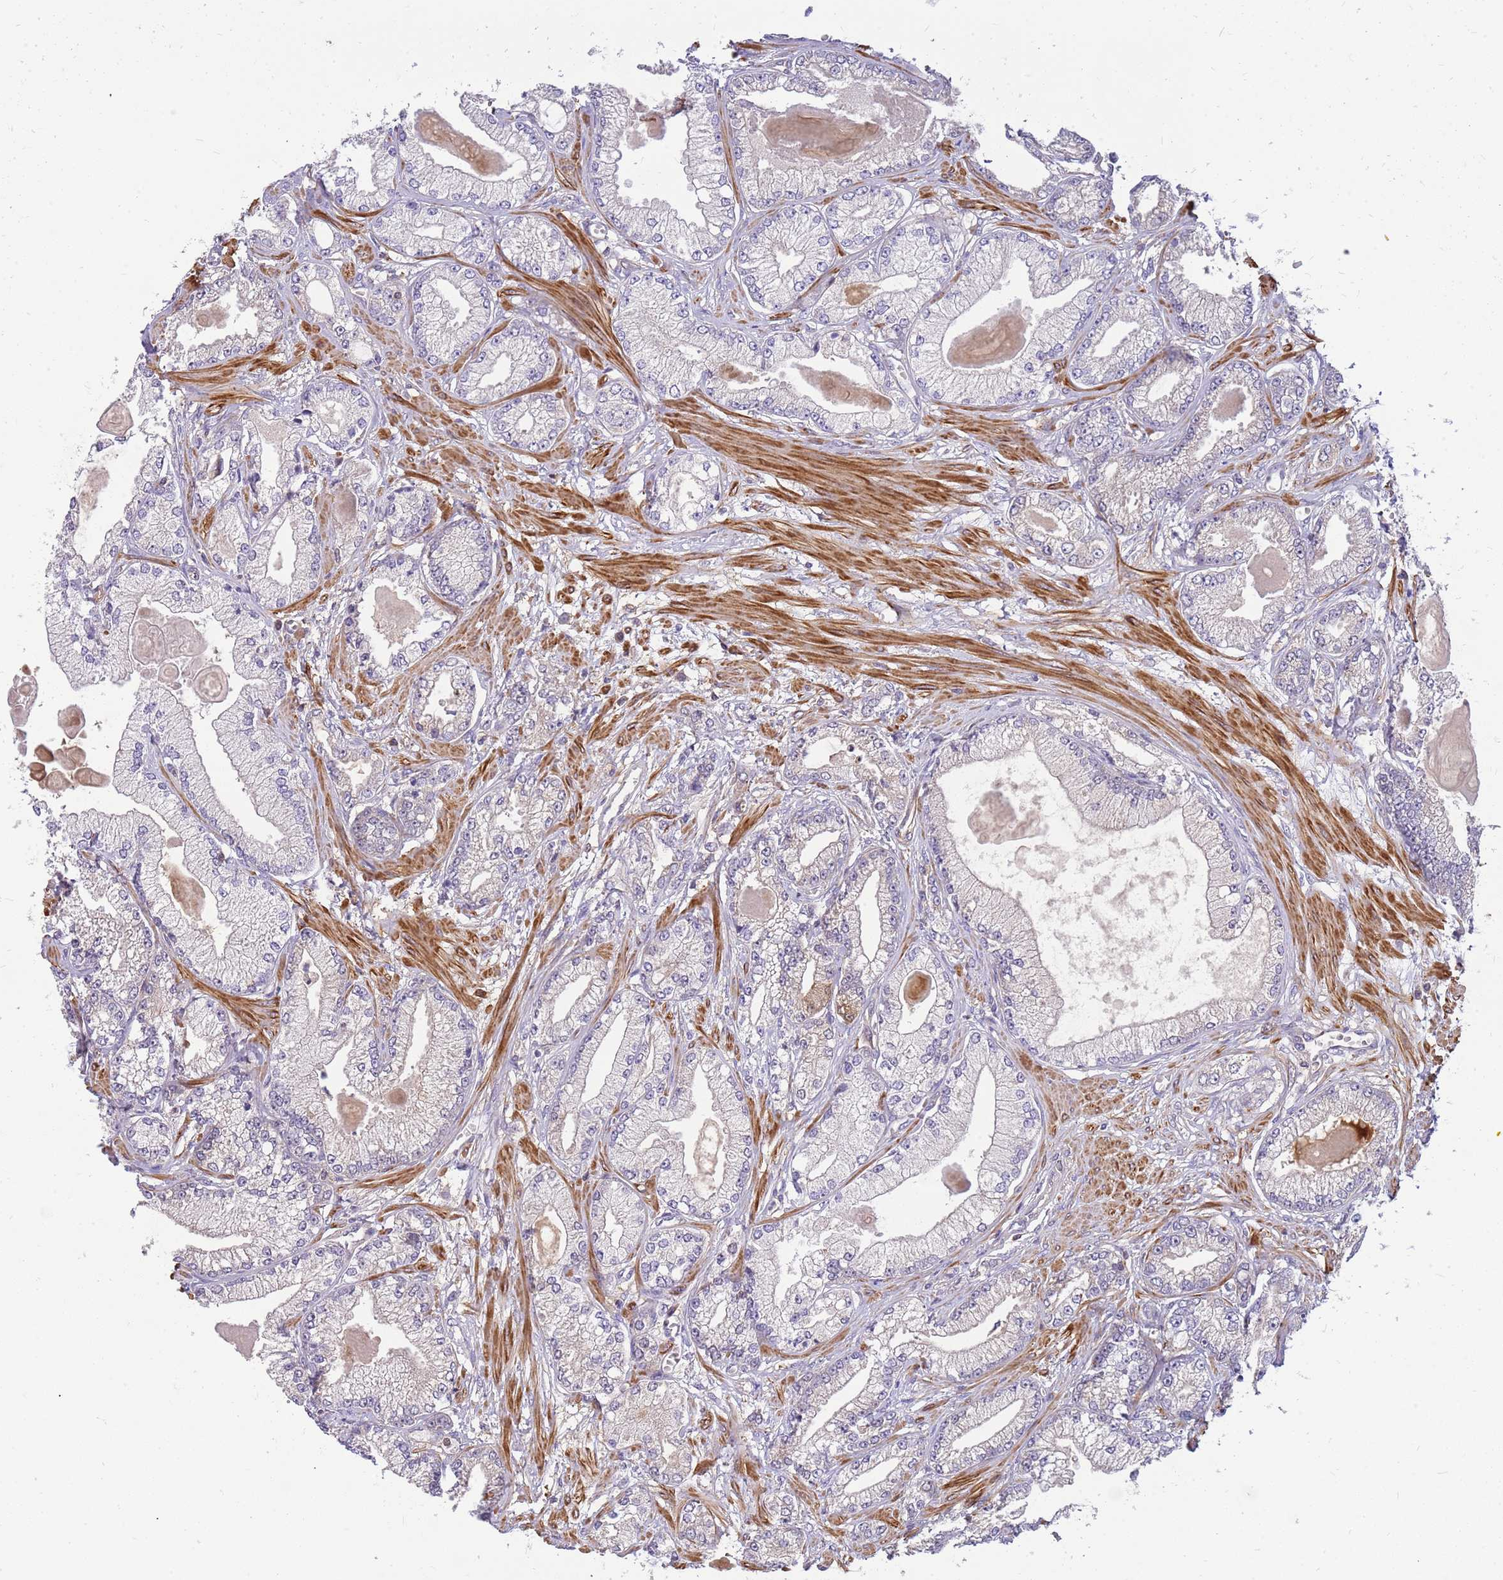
{"staining": {"intensity": "negative", "quantity": "none", "location": "none"}, "tissue": "prostate cancer", "cell_type": "Tumor cells", "image_type": "cancer", "snomed": [{"axis": "morphology", "description": "Adenocarcinoma, Low grade"}, {"axis": "topography", "description": "Prostate"}], "caption": "Protein analysis of low-grade adenocarcinoma (prostate) shows no significant expression in tumor cells.", "gene": "MVD", "patient": {"sex": "male", "age": 64}}